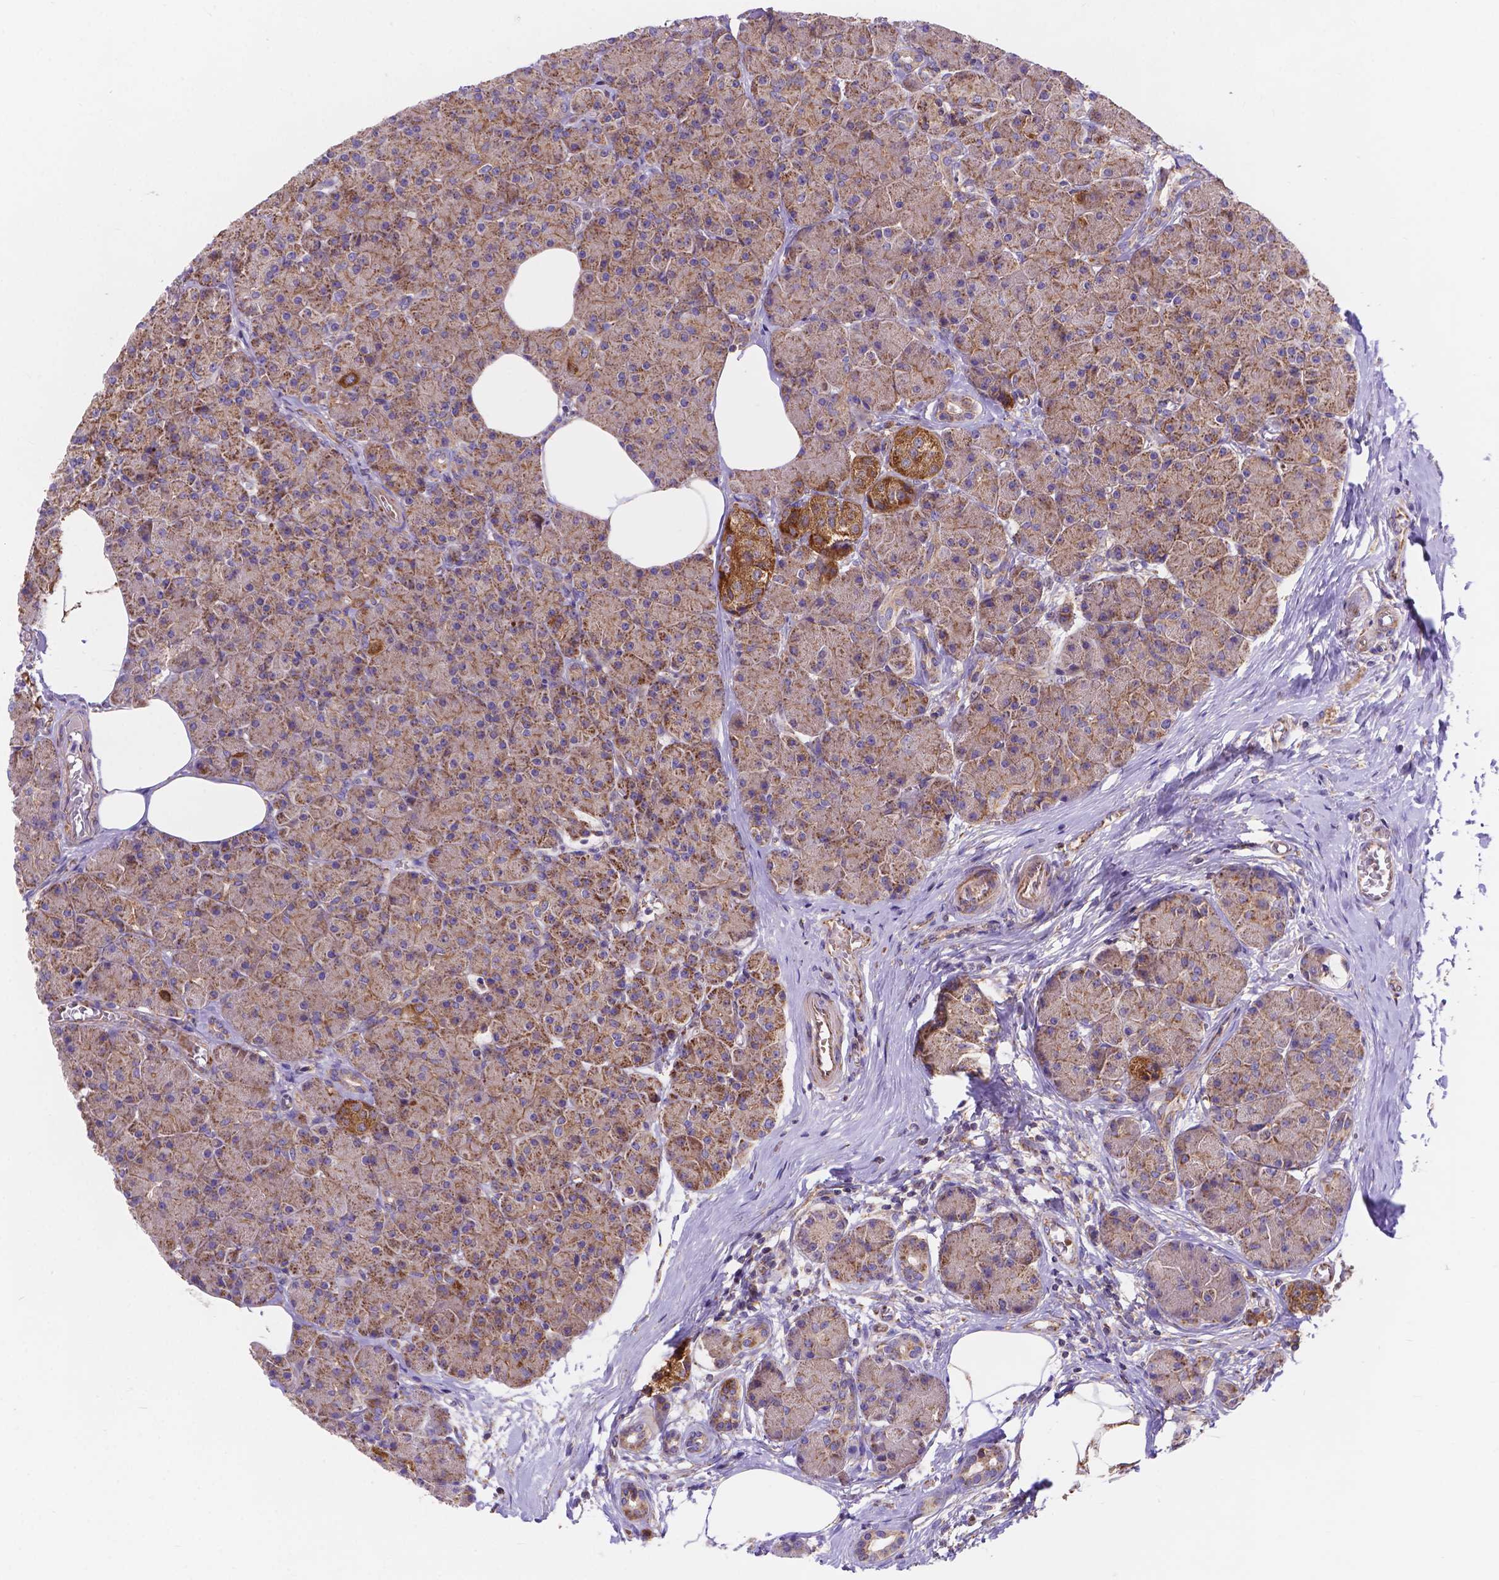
{"staining": {"intensity": "moderate", "quantity": "25%-75%", "location": "cytoplasmic/membranous"}, "tissue": "pancreas", "cell_type": "Exocrine glandular cells", "image_type": "normal", "snomed": [{"axis": "morphology", "description": "Normal tissue, NOS"}, {"axis": "topography", "description": "Pancreas"}], "caption": "Brown immunohistochemical staining in benign pancreas demonstrates moderate cytoplasmic/membranous staining in about 25%-75% of exocrine glandular cells.", "gene": "AK3", "patient": {"sex": "female", "age": 45}}